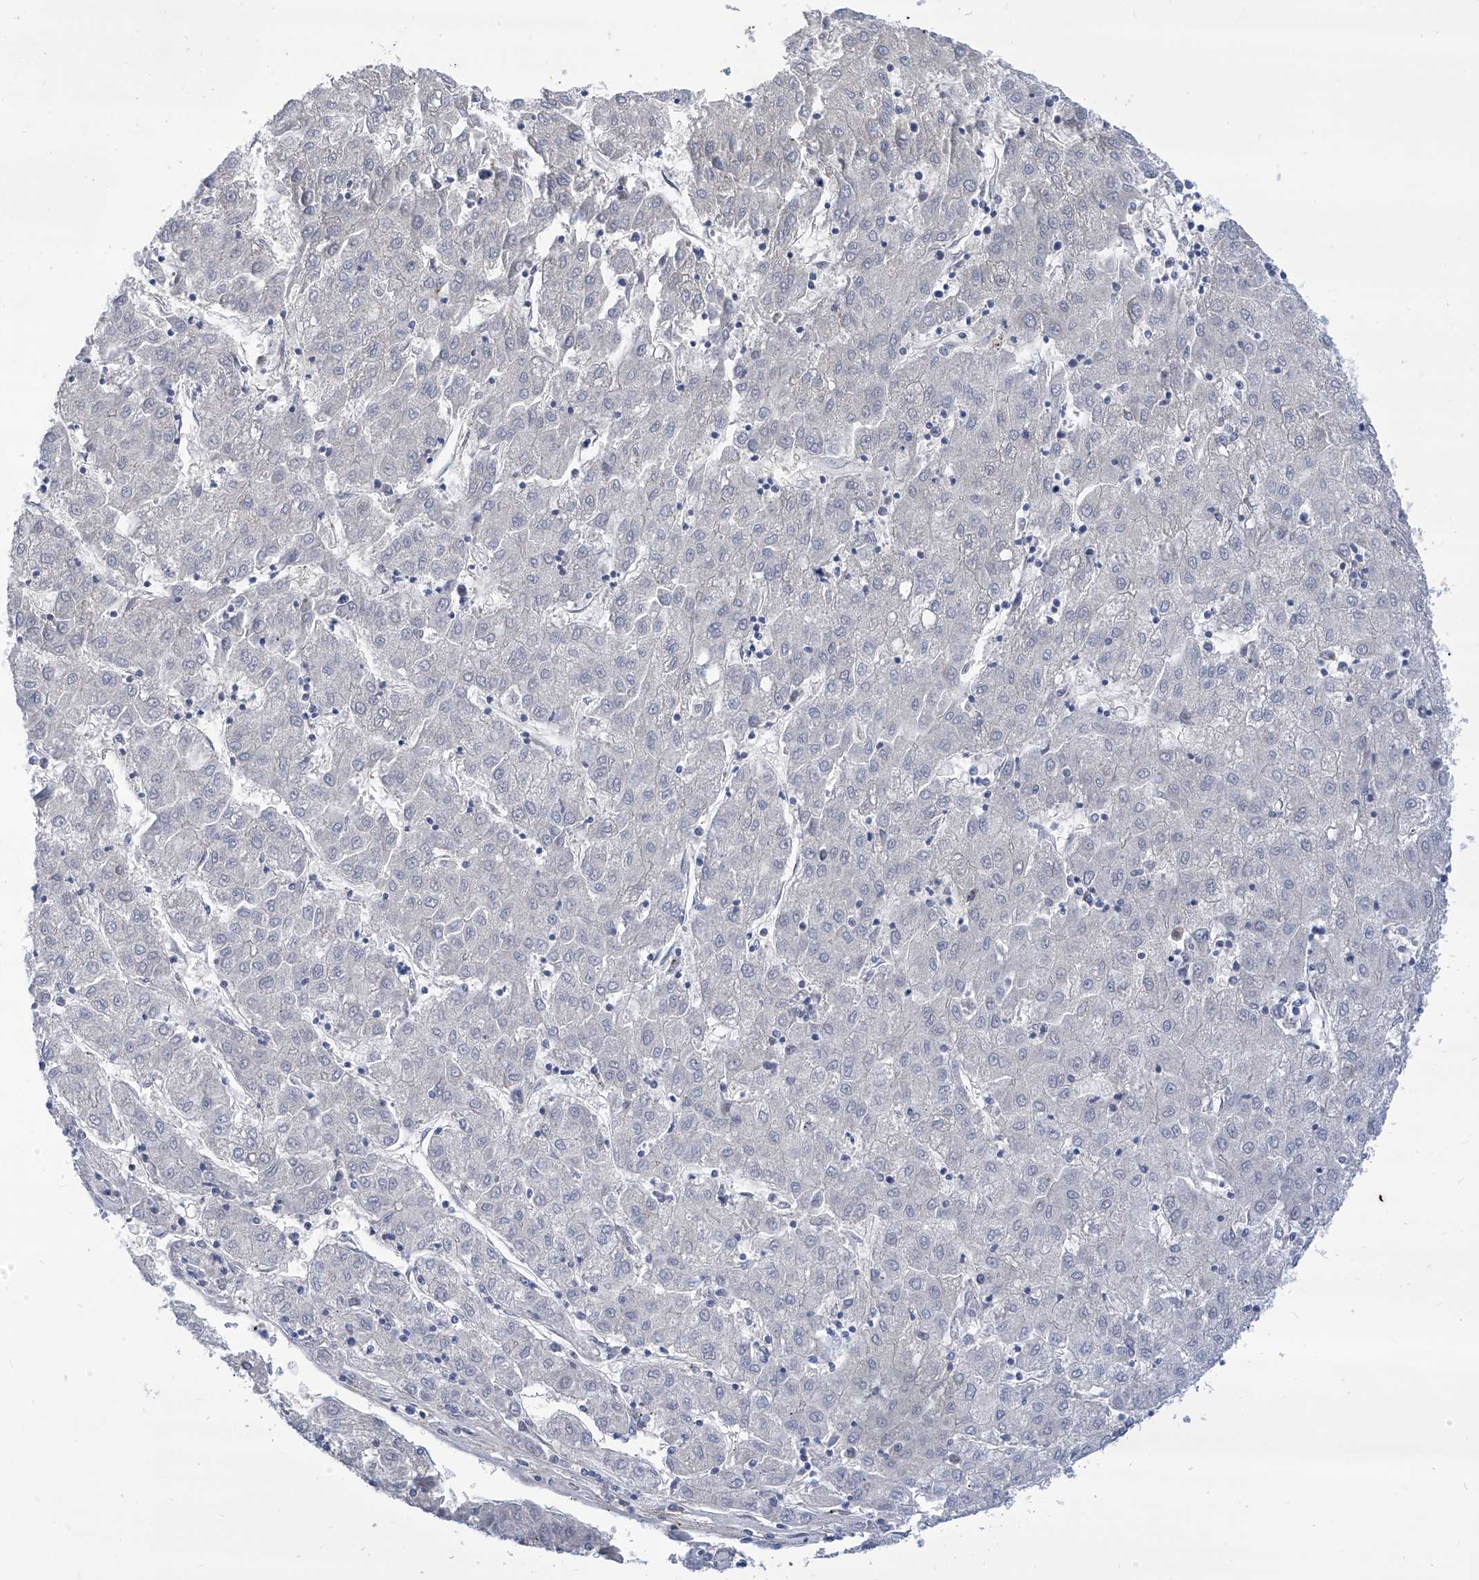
{"staining": {"intensity": "negative", "quantity": "none", "location": "none"}, "tissue": "liver cancer", "cell_type": "Tumor cells", "image_type": "cancer", "snomed": [{"axis": "morphology", "description": "Carcinoma, Hepatocellular, NOS"}, {"axis": "topography", "description": "Liver"}], "caption": "Immunohistochemical staining of liver cancer (hepatocellular carcinoma) shows no significant positivity in tumor cells. (DAB (3,3'-diaminobenzidine) immunohistochemistry with hematoxylin counter stain).", "gene": "SRBD1", "patient": {"sex": "male", "age": 72}}